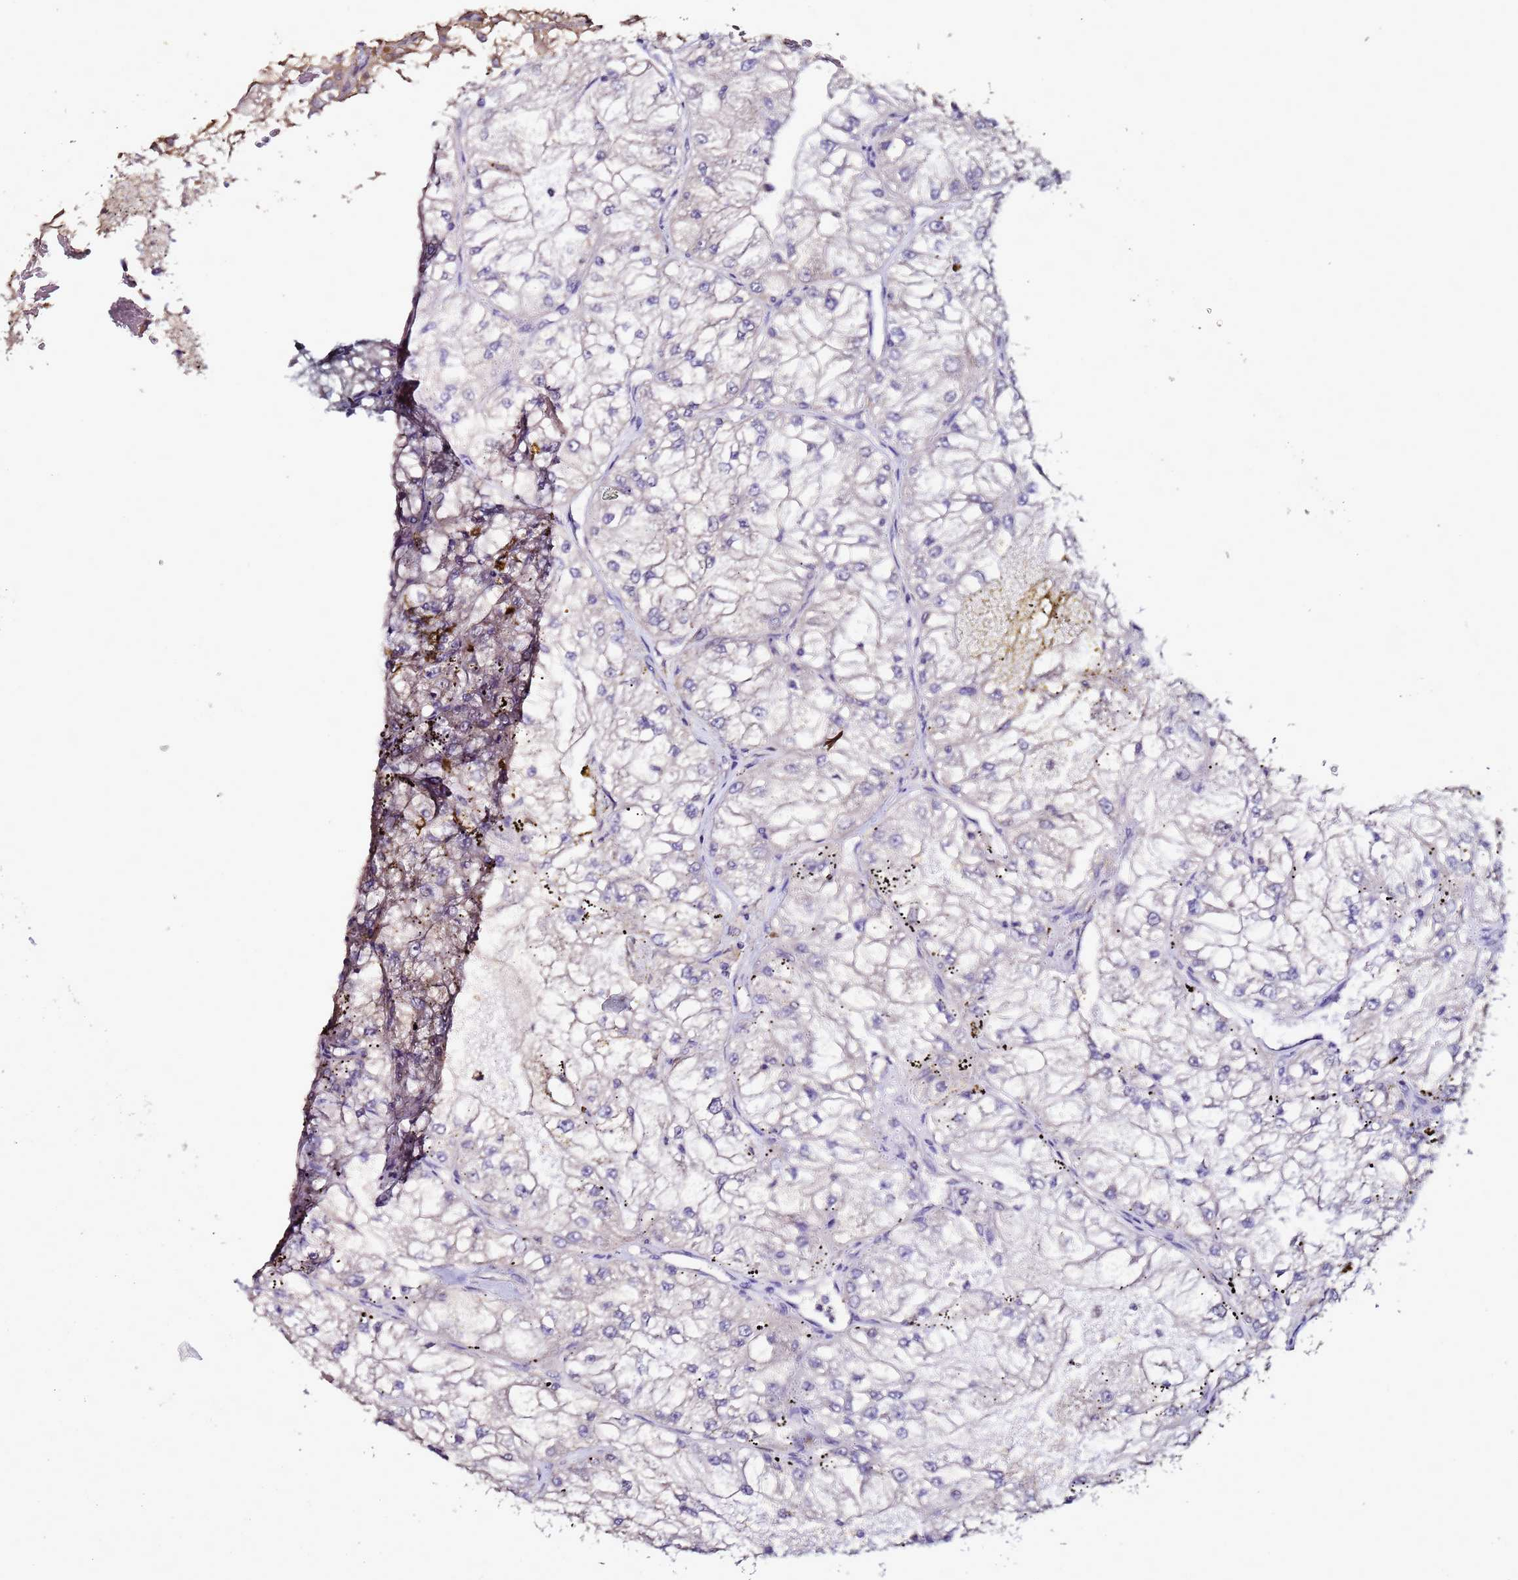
{"staining": {"intensity": "negative", "quantity": "none", "location": "none"}, "tissue": "renal cancer", "cell_type": "Tumor cells", "image_type": "cancer", "snomed": [{"axis": "morphology", "description": "Adenocarcinoma, NOS"}, {"axis": "topography", "description": "Kidney"}], "caption": "There is no significant staining in tumor cells of renal cancer.", "gene": "ENOPH1", "patient": {"sex": "female", "age": 72}}